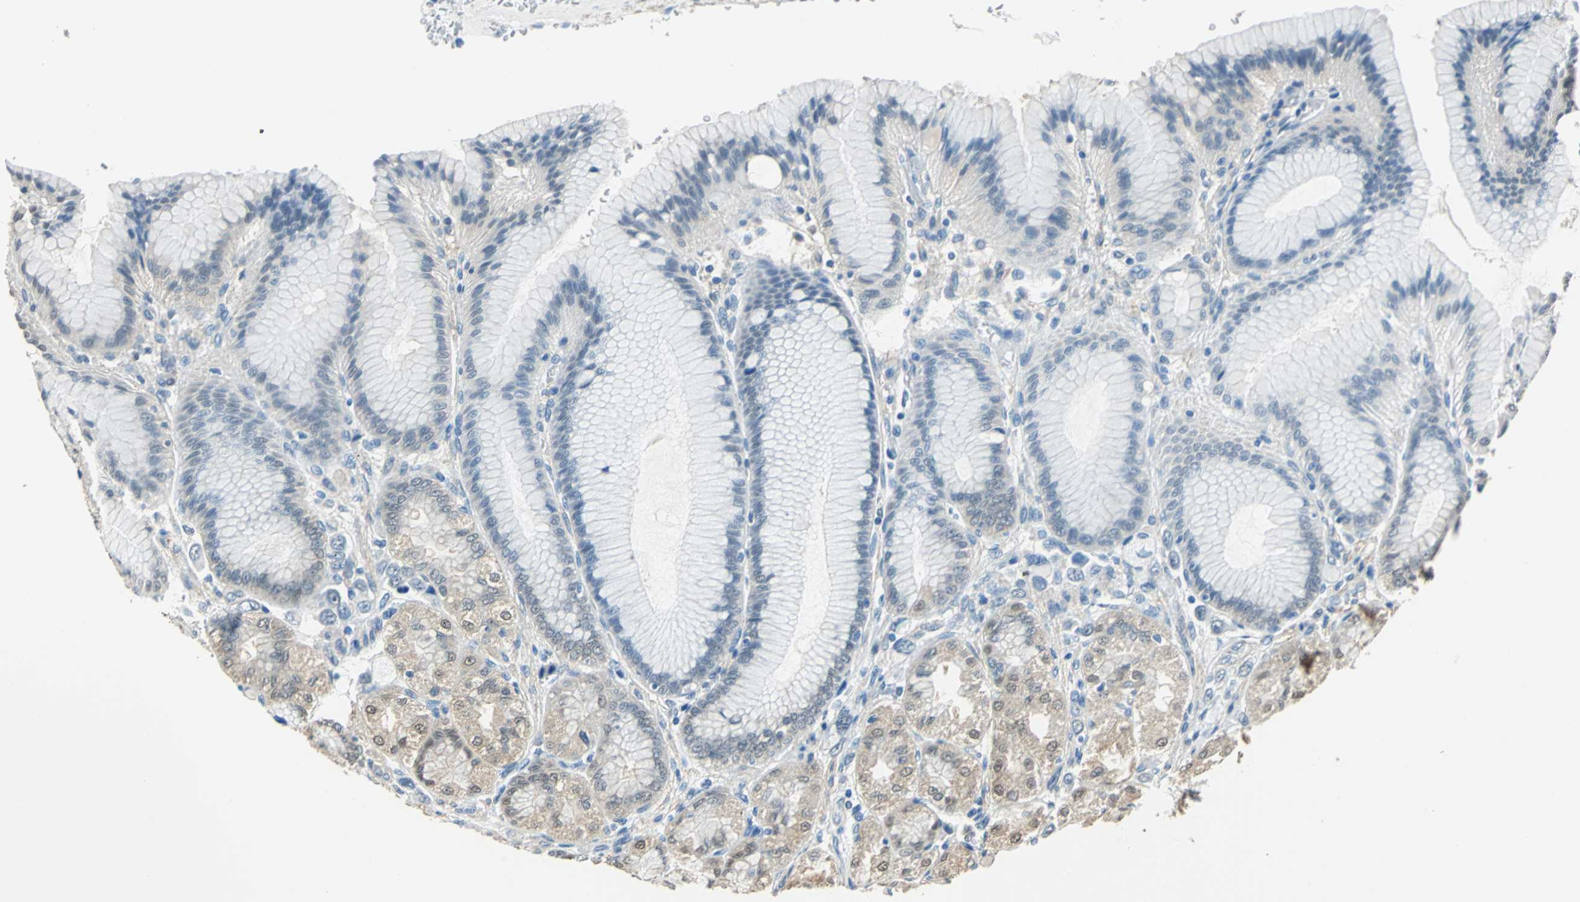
{"staining": {"intensity": "moderate", "quantity": "25%-75%", "location": "cytoplasmic/membranous,nuclear"}, "tissue": "stomach", "cell_type": "Glandular cells", "image_type": "normal", "snomed": [{"axis": "morphology", "description": "Normal tissue, NOS"}, {"axis": "morphology", "description": "Adenocarcinoma, NOS"}, {"axis": "topography", "description": "Stomach"}, {"axis": "topography", "description": "Stomach, lower"}], "caption": "High-magnification brightfield microscopy of benign stomach stained with DAB (3,3'-diaminobenzidine) (brown) and counterstained with hematoxylin (blue). glandular cells exhibit moderate cytoplasmic/membranous,nuclear positivity is appreciated in approximately25%-75% of cells. The staining is performed using DAB brown chromogen to label protein expression. The nuclei are counter-stained blue using hematoxylin.", "gene": "FKBP4", "patient": {"sex": "female", "age": 65}}